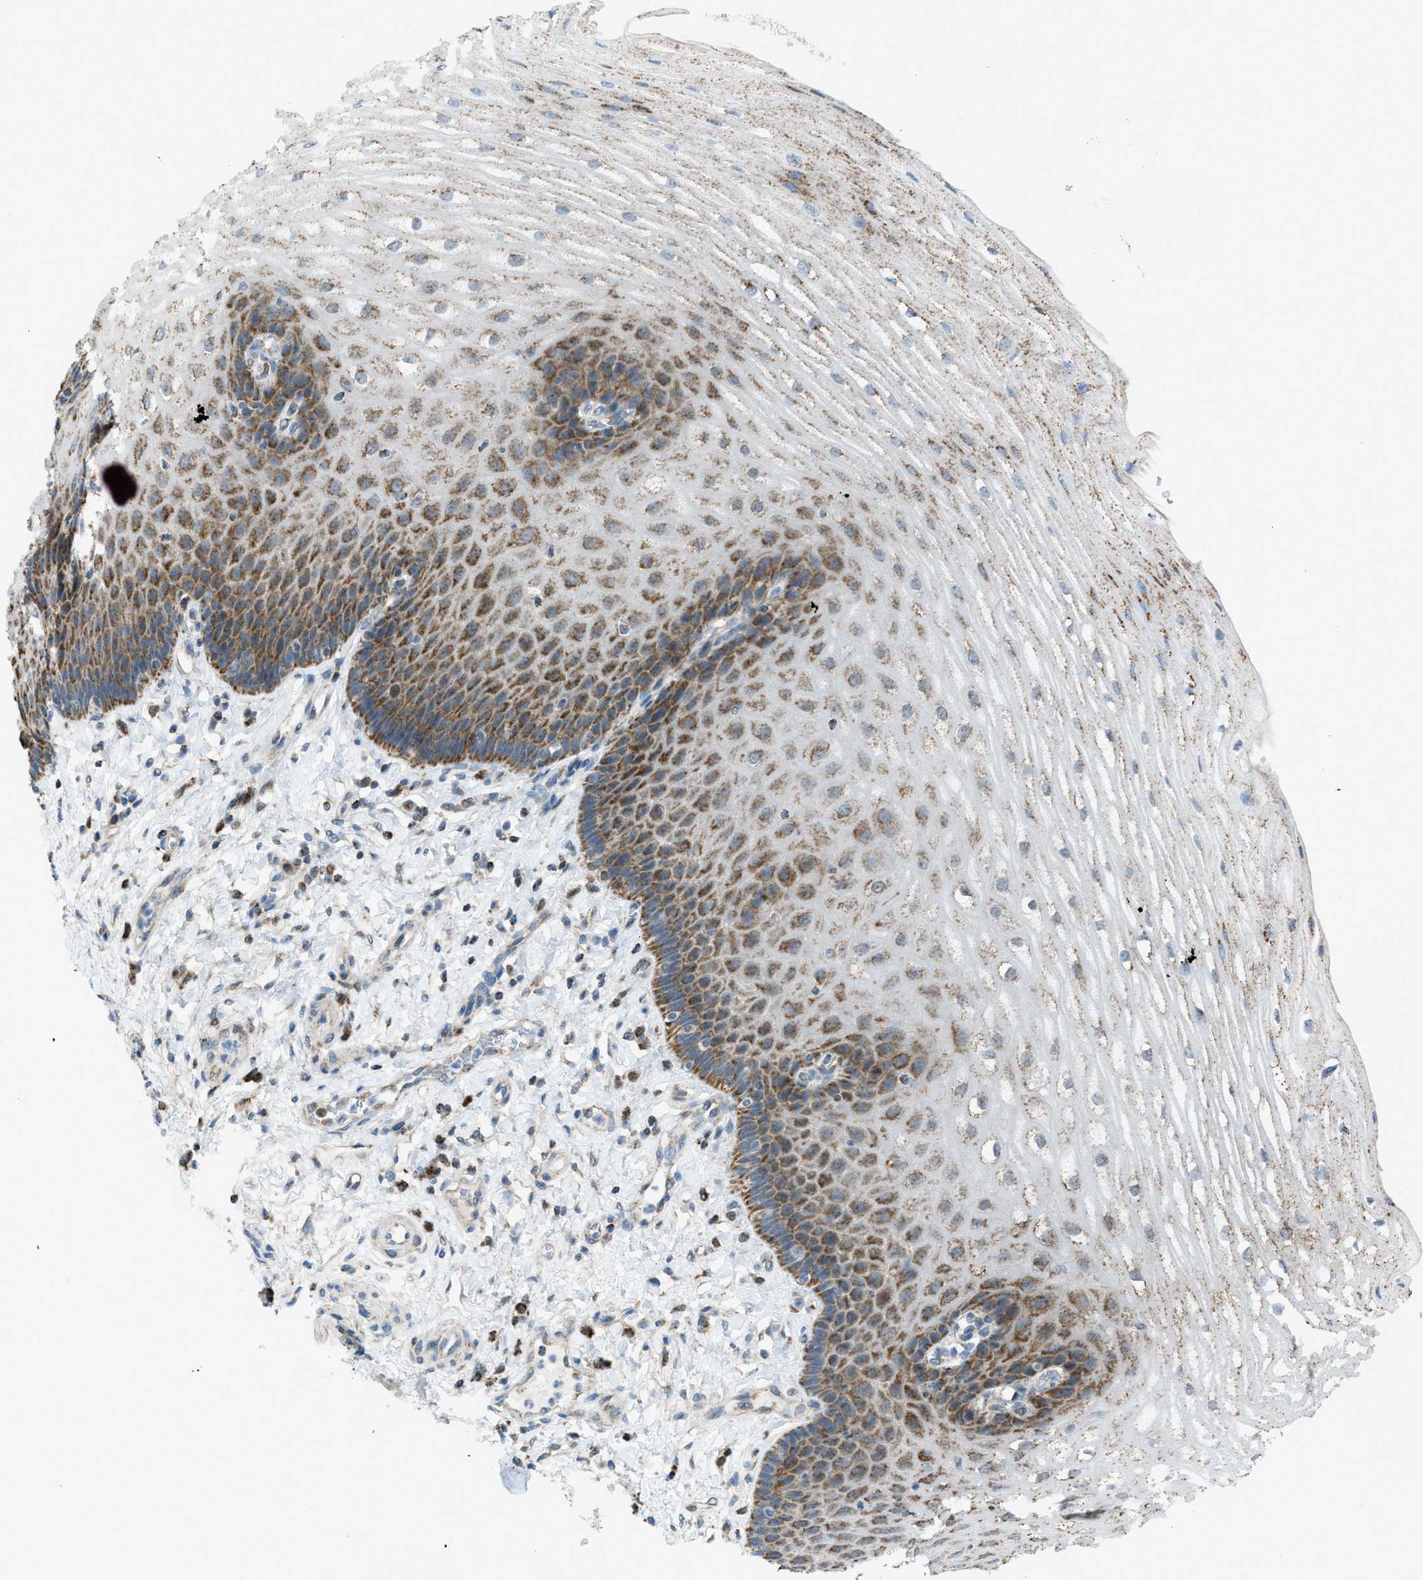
{"staining": {"intensity": "moderate", "quantity": ">75%", "location": "cytoplasmic/membranous"}, "tissue": "esophagus", "cell_type": "Squamous epithelial cells", "image_type": "normal", "snomed": [{"axis": "morphology", "description": "Normal tissue, NOS"}, {"axis": "topography", "description": "Esophagus"}], "caption": "The immunohistochemical stain labels moderate cytoplasmic/membranous positivity in squamous epithelial cells of benign esophagus. (Stains: DAB (3,3'-diaminobenzidine) in brown, nuclei in blue, Microscopy: brightfield microscopy at high magnification).", "gene": "SRM", "patient": {"sex": "male", "age": 54}}